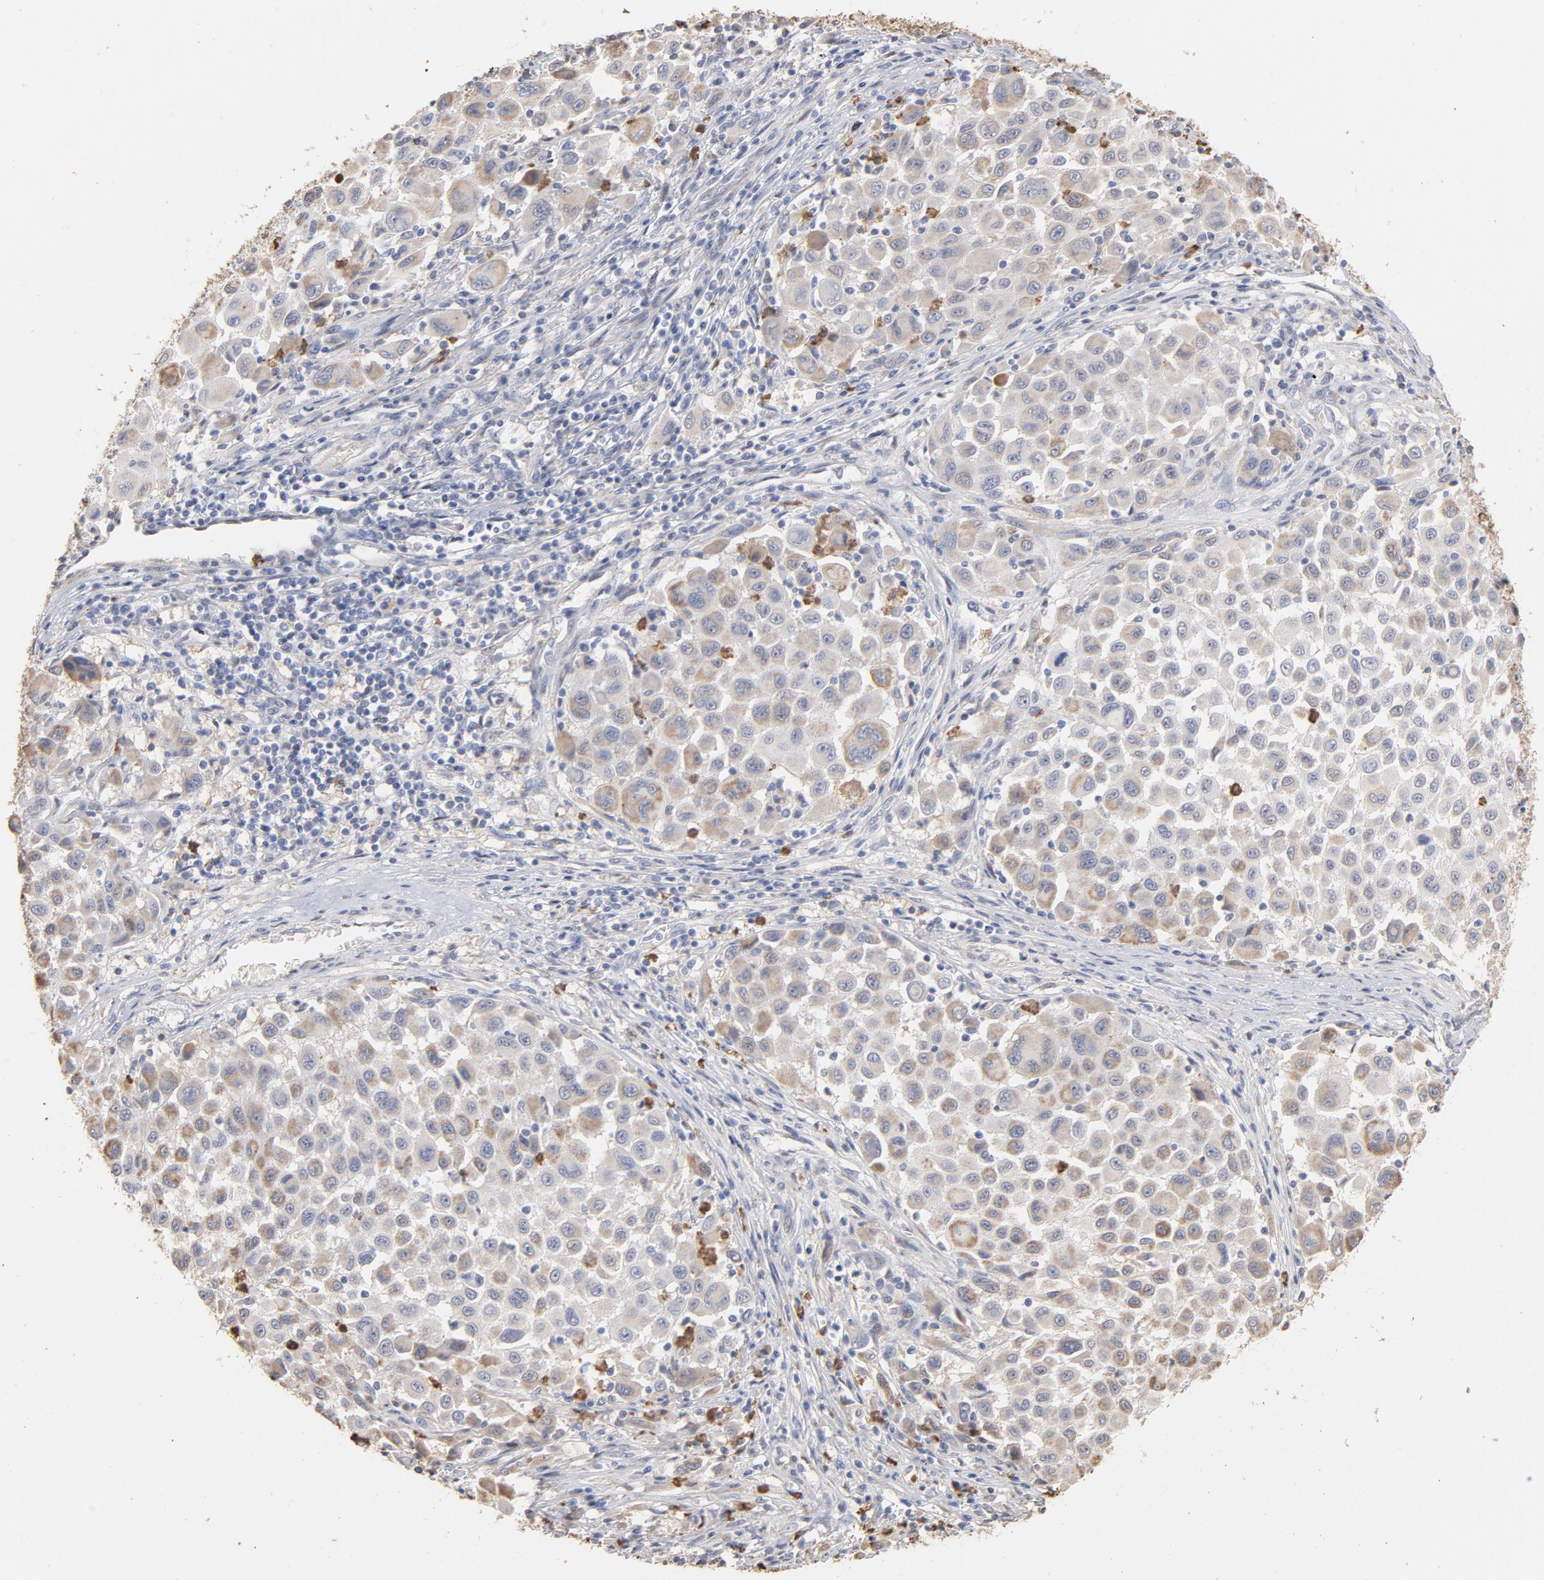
{"staining": {"intensity": "moderate", "quantity": ">75%", "location": "cytoplasmic/membranous"}, "tissue": "melanoma", "cell_type": "Tumor cells", "image_type": "cancer", "snomed": [{"axis": "morphology", "description": "Malignant melanoma, Metastatic site"}, {"axis": "topography", "description": "Lymph node"}], "caption": "Melanoma stained with immunohistochemistry reveals moderate cytoplasmic/membranous expression in approximately >75% of tumor cells.", "gene": "PNMA1", "patient": {"sex": "male", "age": 61}}